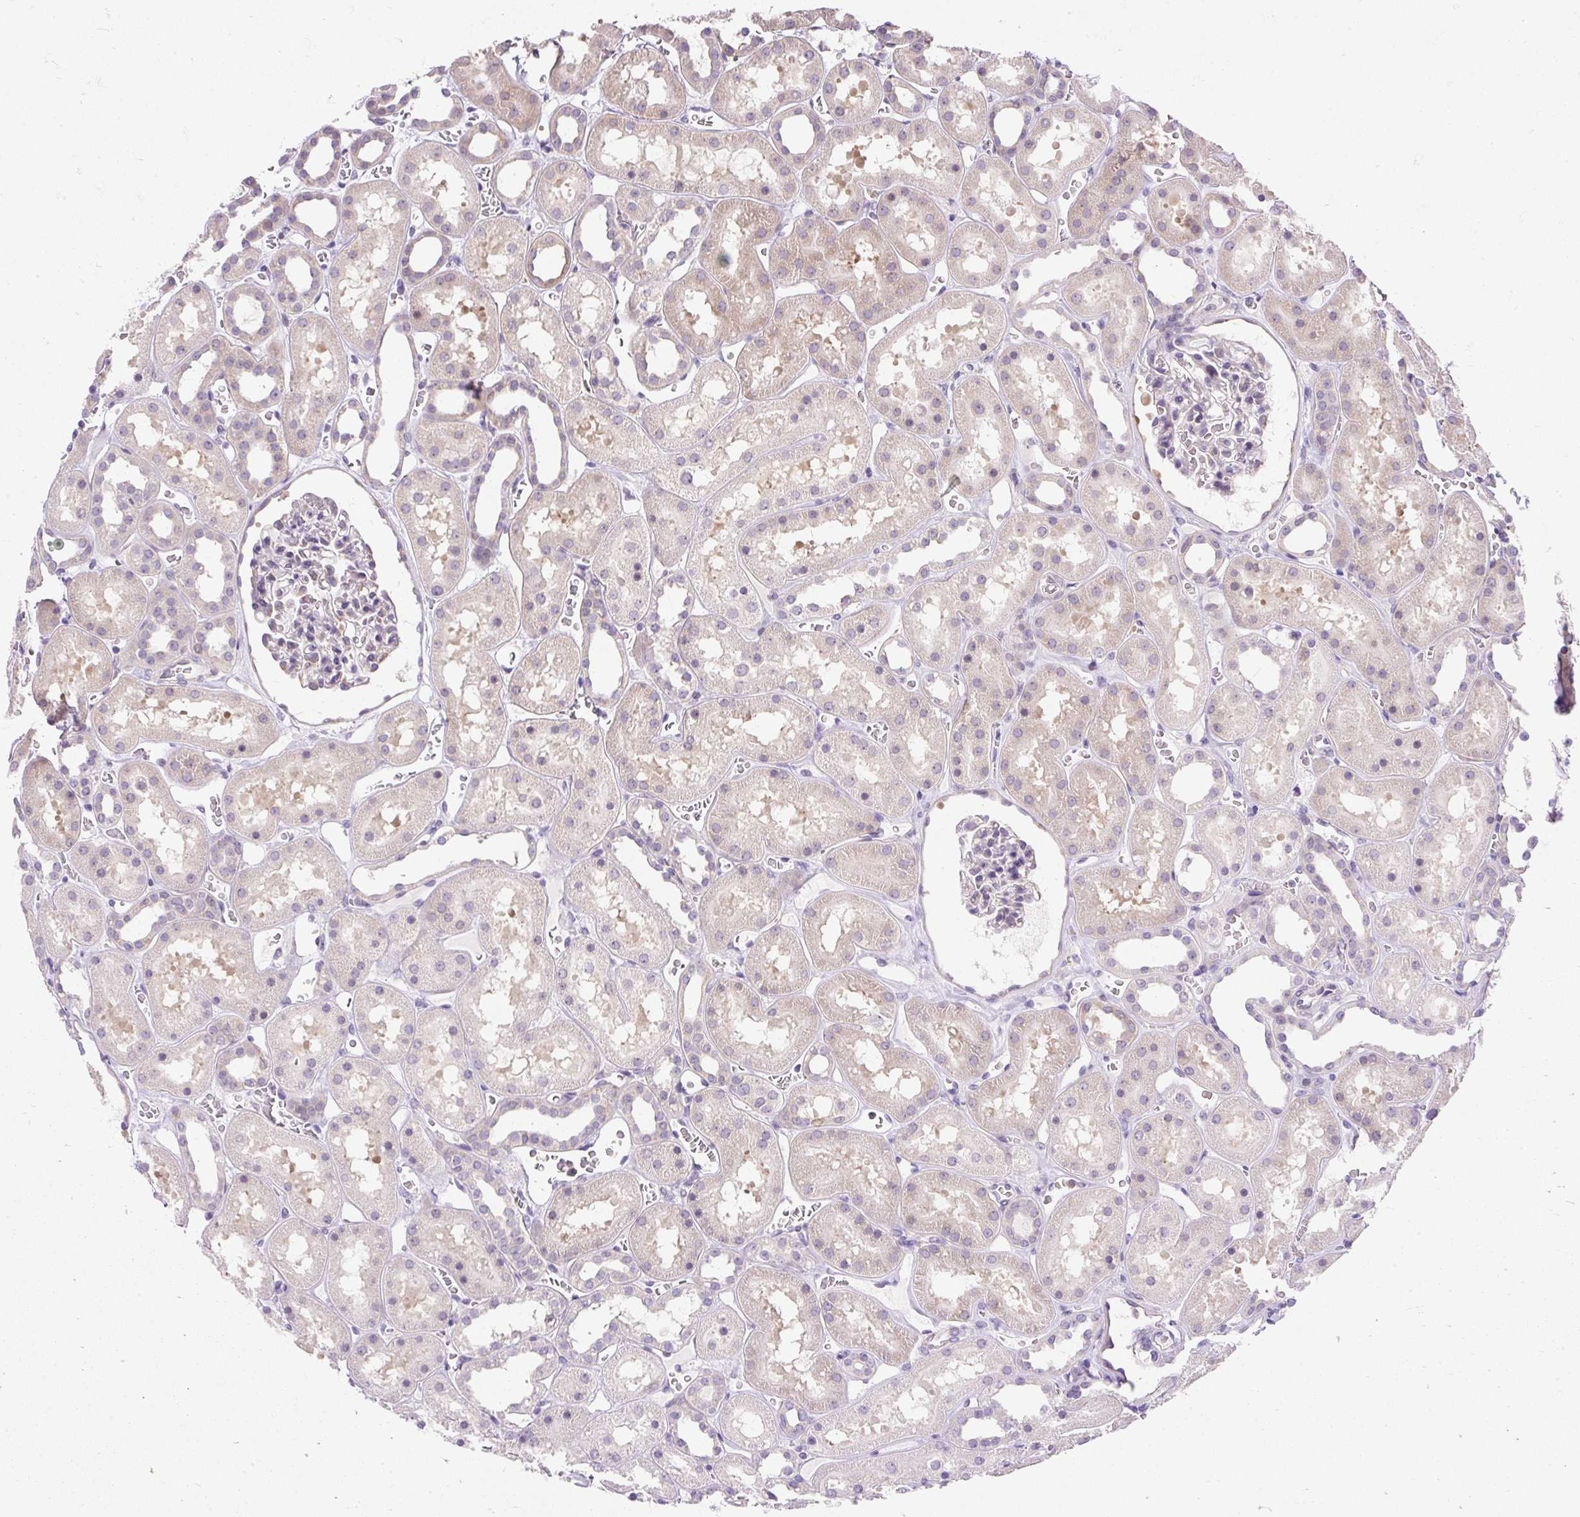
{"staining": {"intensity": "moderate", "quantity": "<25%", "location": "cytoplasmic/membranous"}, "tissue": "kidney", "cell_type": "Cells in glomeruli", "image_type": "normal", "snomed": [{"axis": "morphology", "description": "Normal tissue, NOS"}, {"axis": "topography", "description": "Kidney"}], "caption": "A low amount of moderate cytoplasmic/membranous expression is seen in approximately <25% of cells in glomeruli in benign kidney.", "gene": "GPR45", "patient": {"sex": "female", "age": 41}}